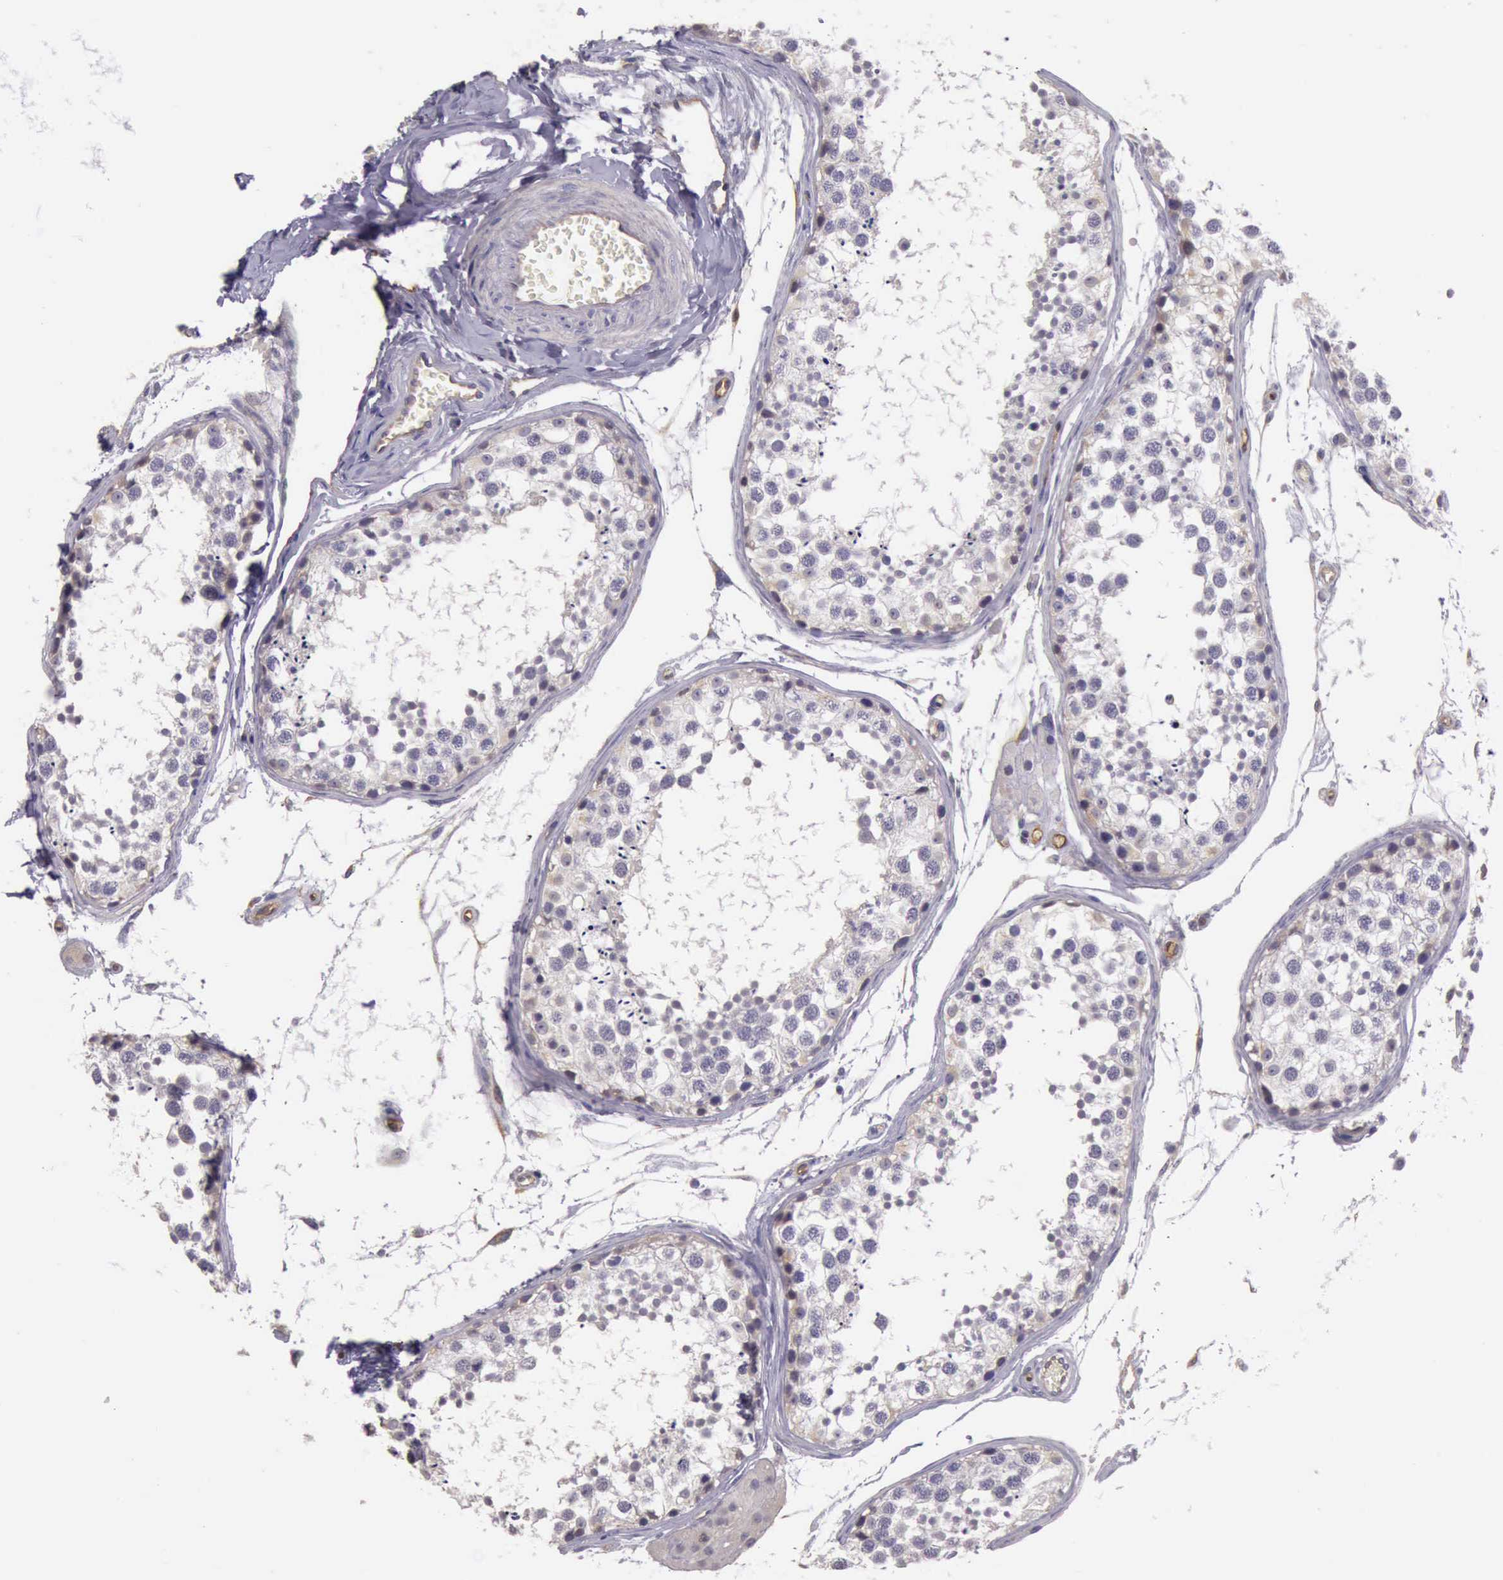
{"staining": {"intensity": "weak", "quantity": "<25%", "location": "cytoplasmic/membranous"}, "tissue": "testis", "cell_type": "Cells in seminiferous ducts", "image_type": "normal", "snomed": [{"axis": "morphology", "description": "Normal tissue, NOS"}, {"axis": "topography", "description": "Testis"}], "caption": "A high-resolution image shows IHC staining of normal testis, which displays no significant expression in cells in seminiferous ducts.", "gene": "TCEANC", "patient": {"sex": "male", "age": 57}}